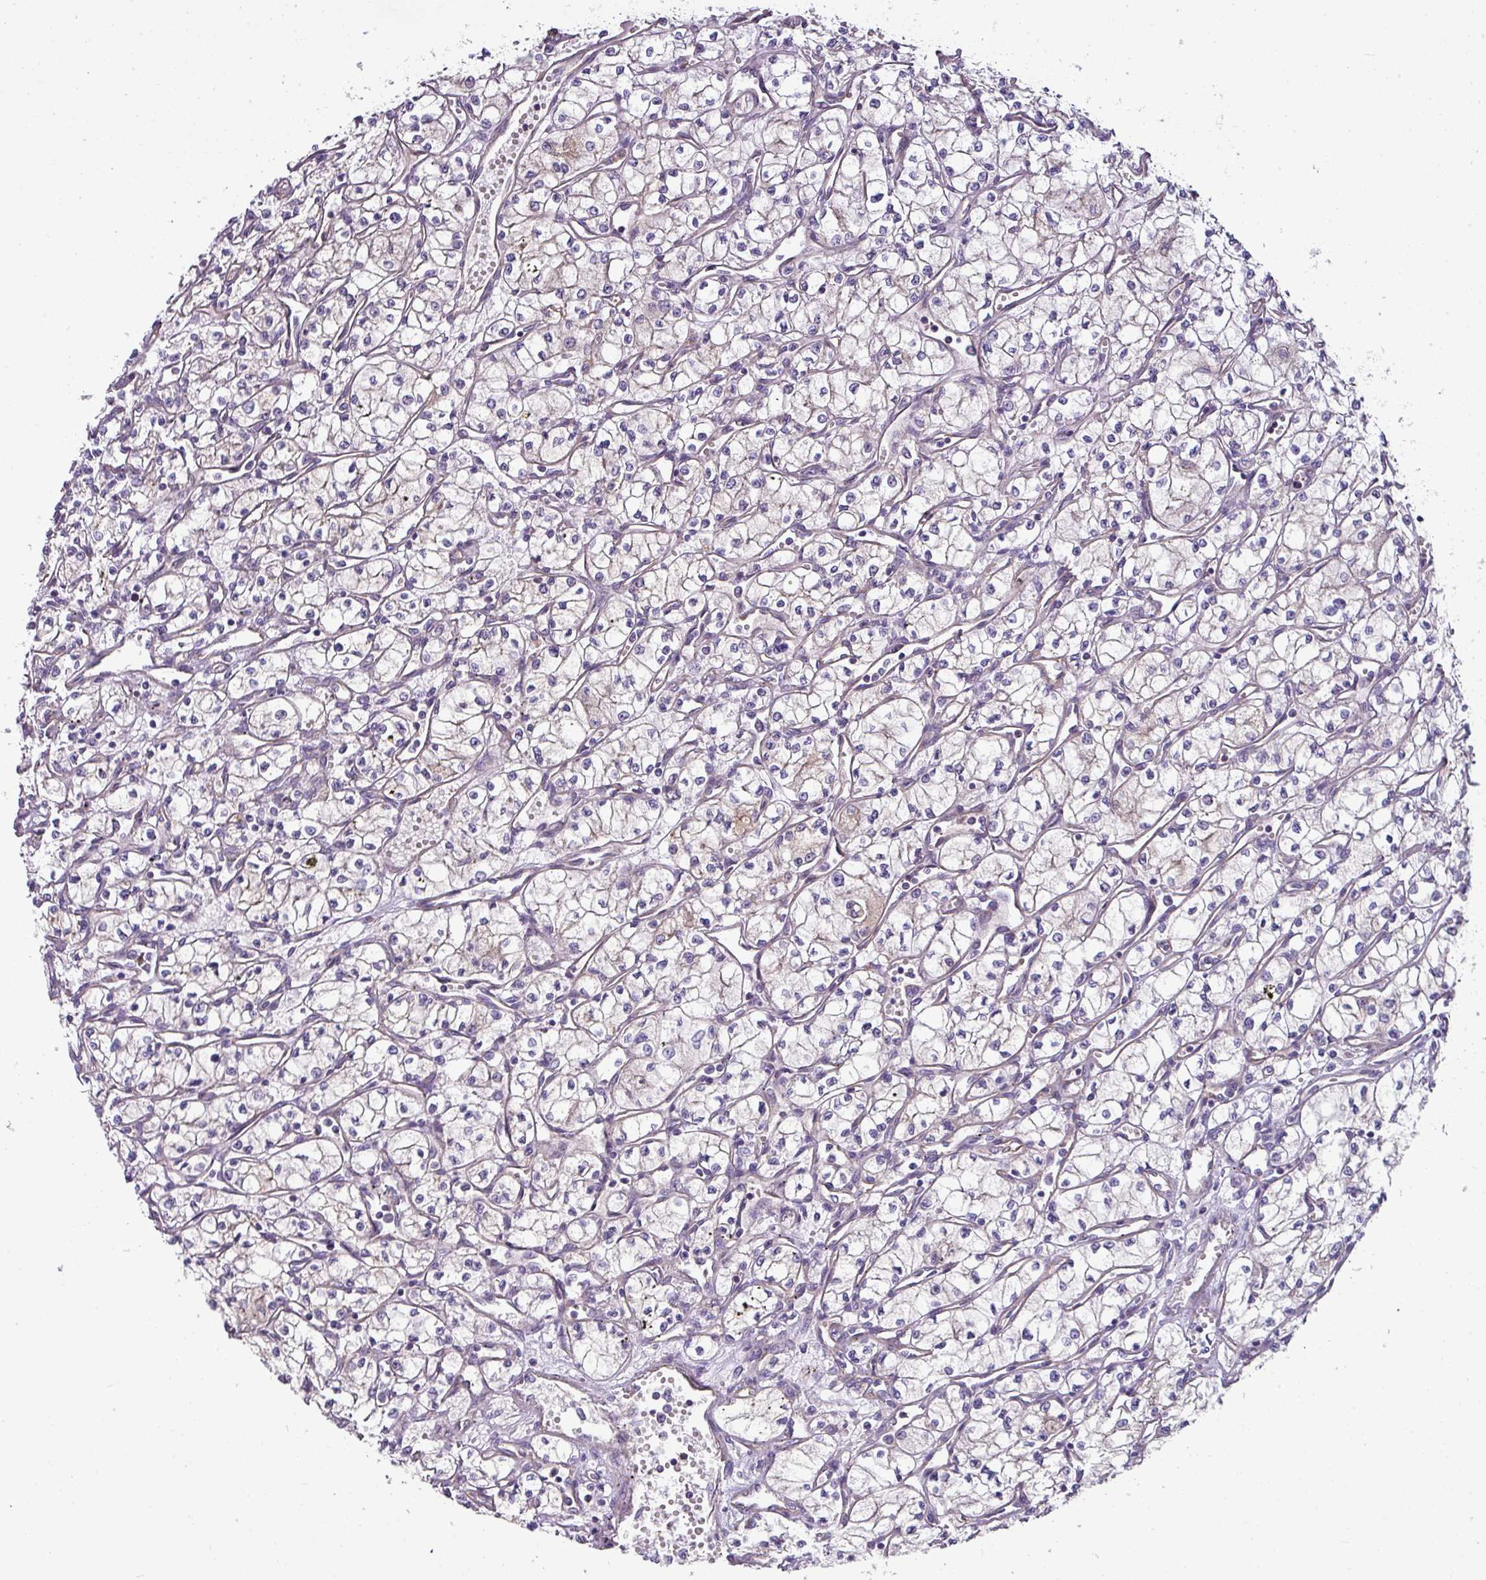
{"staining": {"intensity": "negative", "quantity": "none", "location": "none"}, "tissue": "renal cancer", "cell_type": "Tumor cells", "image_type": "cancer", "snomed": [{"axis": "morphology", "description": "Adenocarcinoma, NOS"}, {"axis": "topography", "description": "Kidney"}], "caption": "Adenocarcinoma (renal) was stained to show a protein in brown. There is no significant staining in tumor cells.", "gene": "PALS2", "patient": {"sex": "male", "age": 59}}